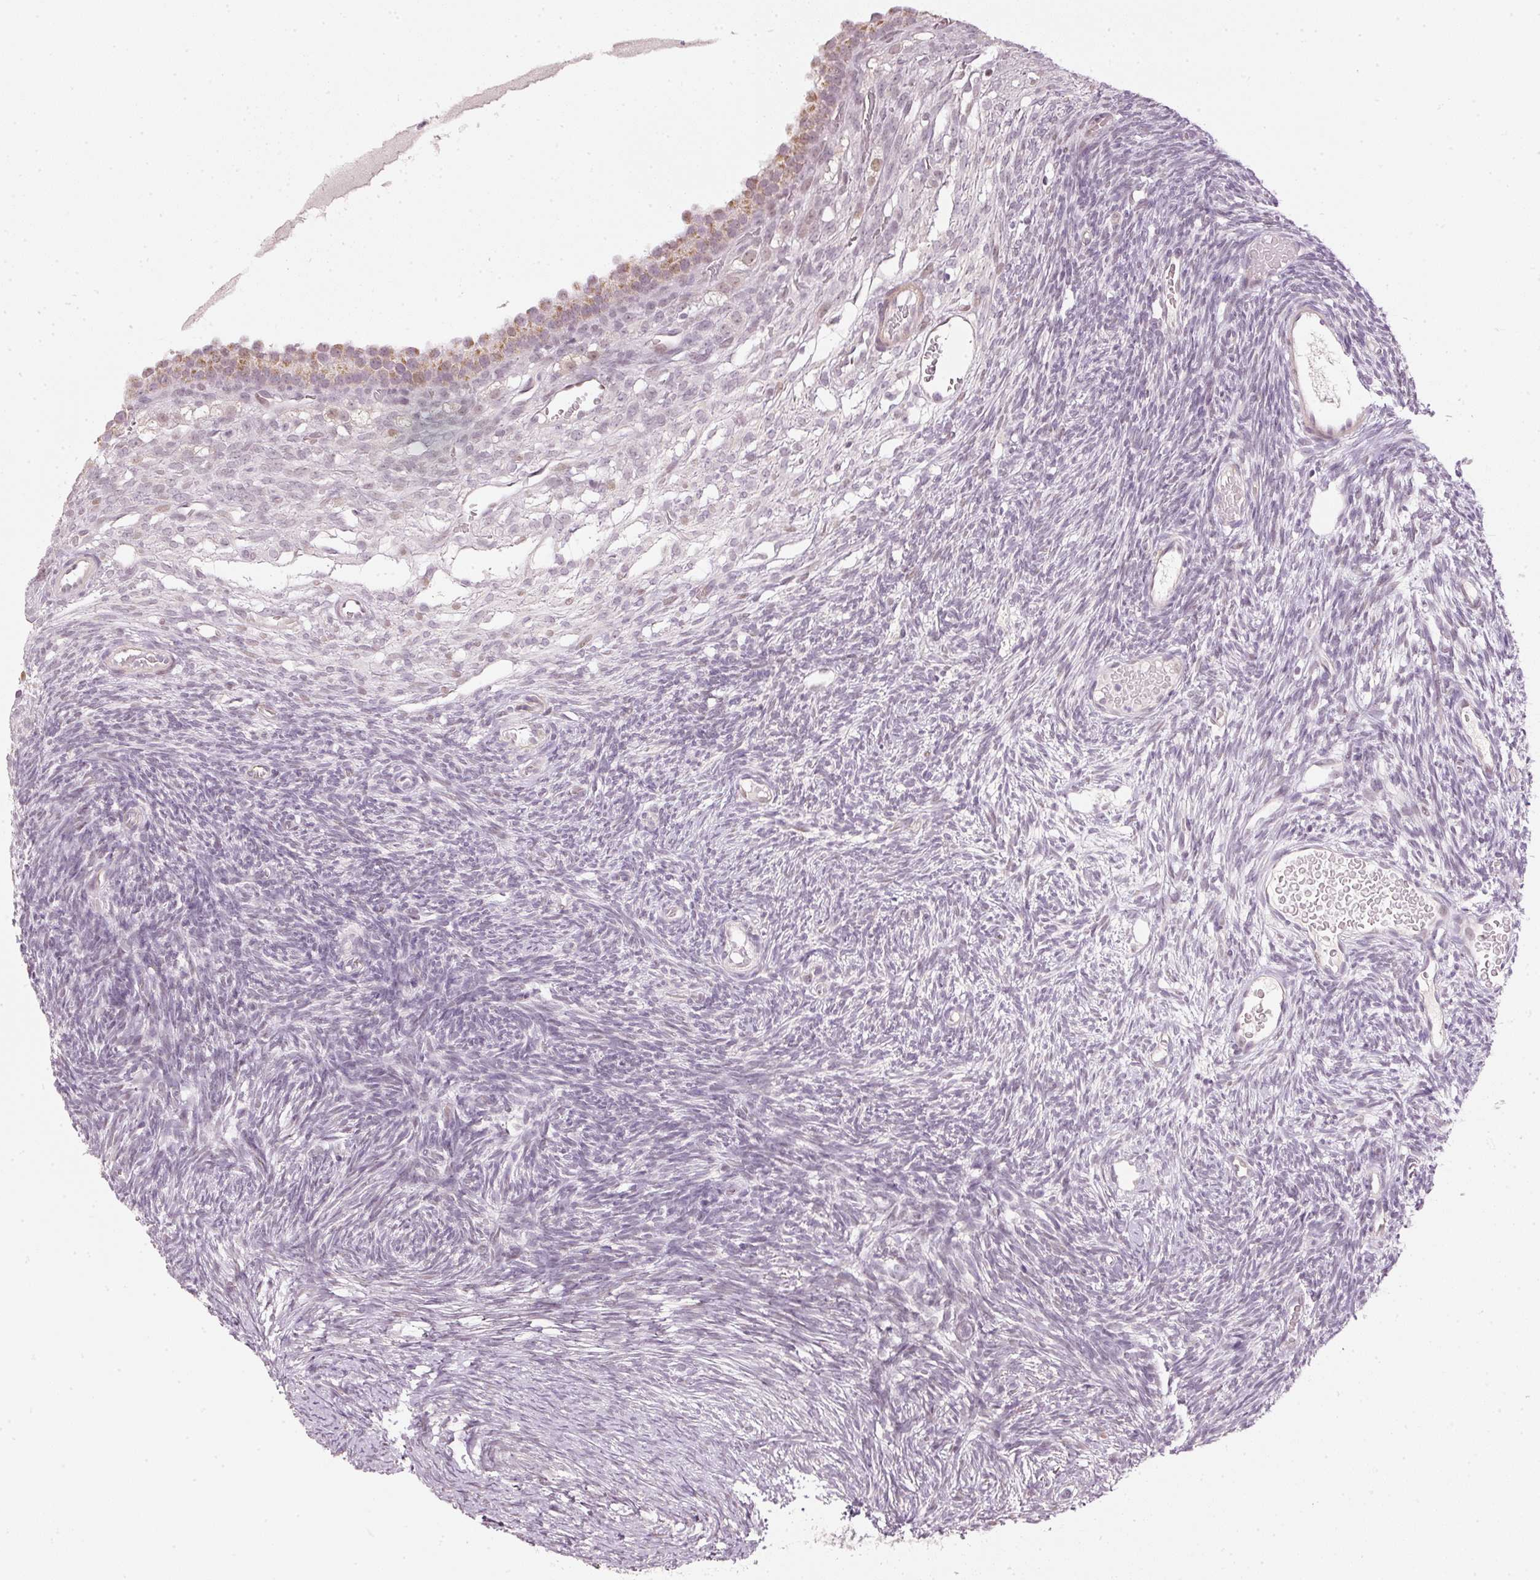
{"staining": {"intensity": "moderate", "quantity": "<25%", "location": "cytoplasmic/membranous"}, "tissue": "ovary", "cell_type": "Follicle cells", "image_type": "normal", "snomed": [{"axis": "morphology", "description": "Normal tissue, NOS"}, {"axis": "topography", "description": "Ovary"}], "caption": "A brown stain highlights moderate cytoplasmic/membranous positivity of a protein in follicle cells of benign human ovary.", "gene": "NRDE2", "patient": {"sex": "female", "age": 39}}